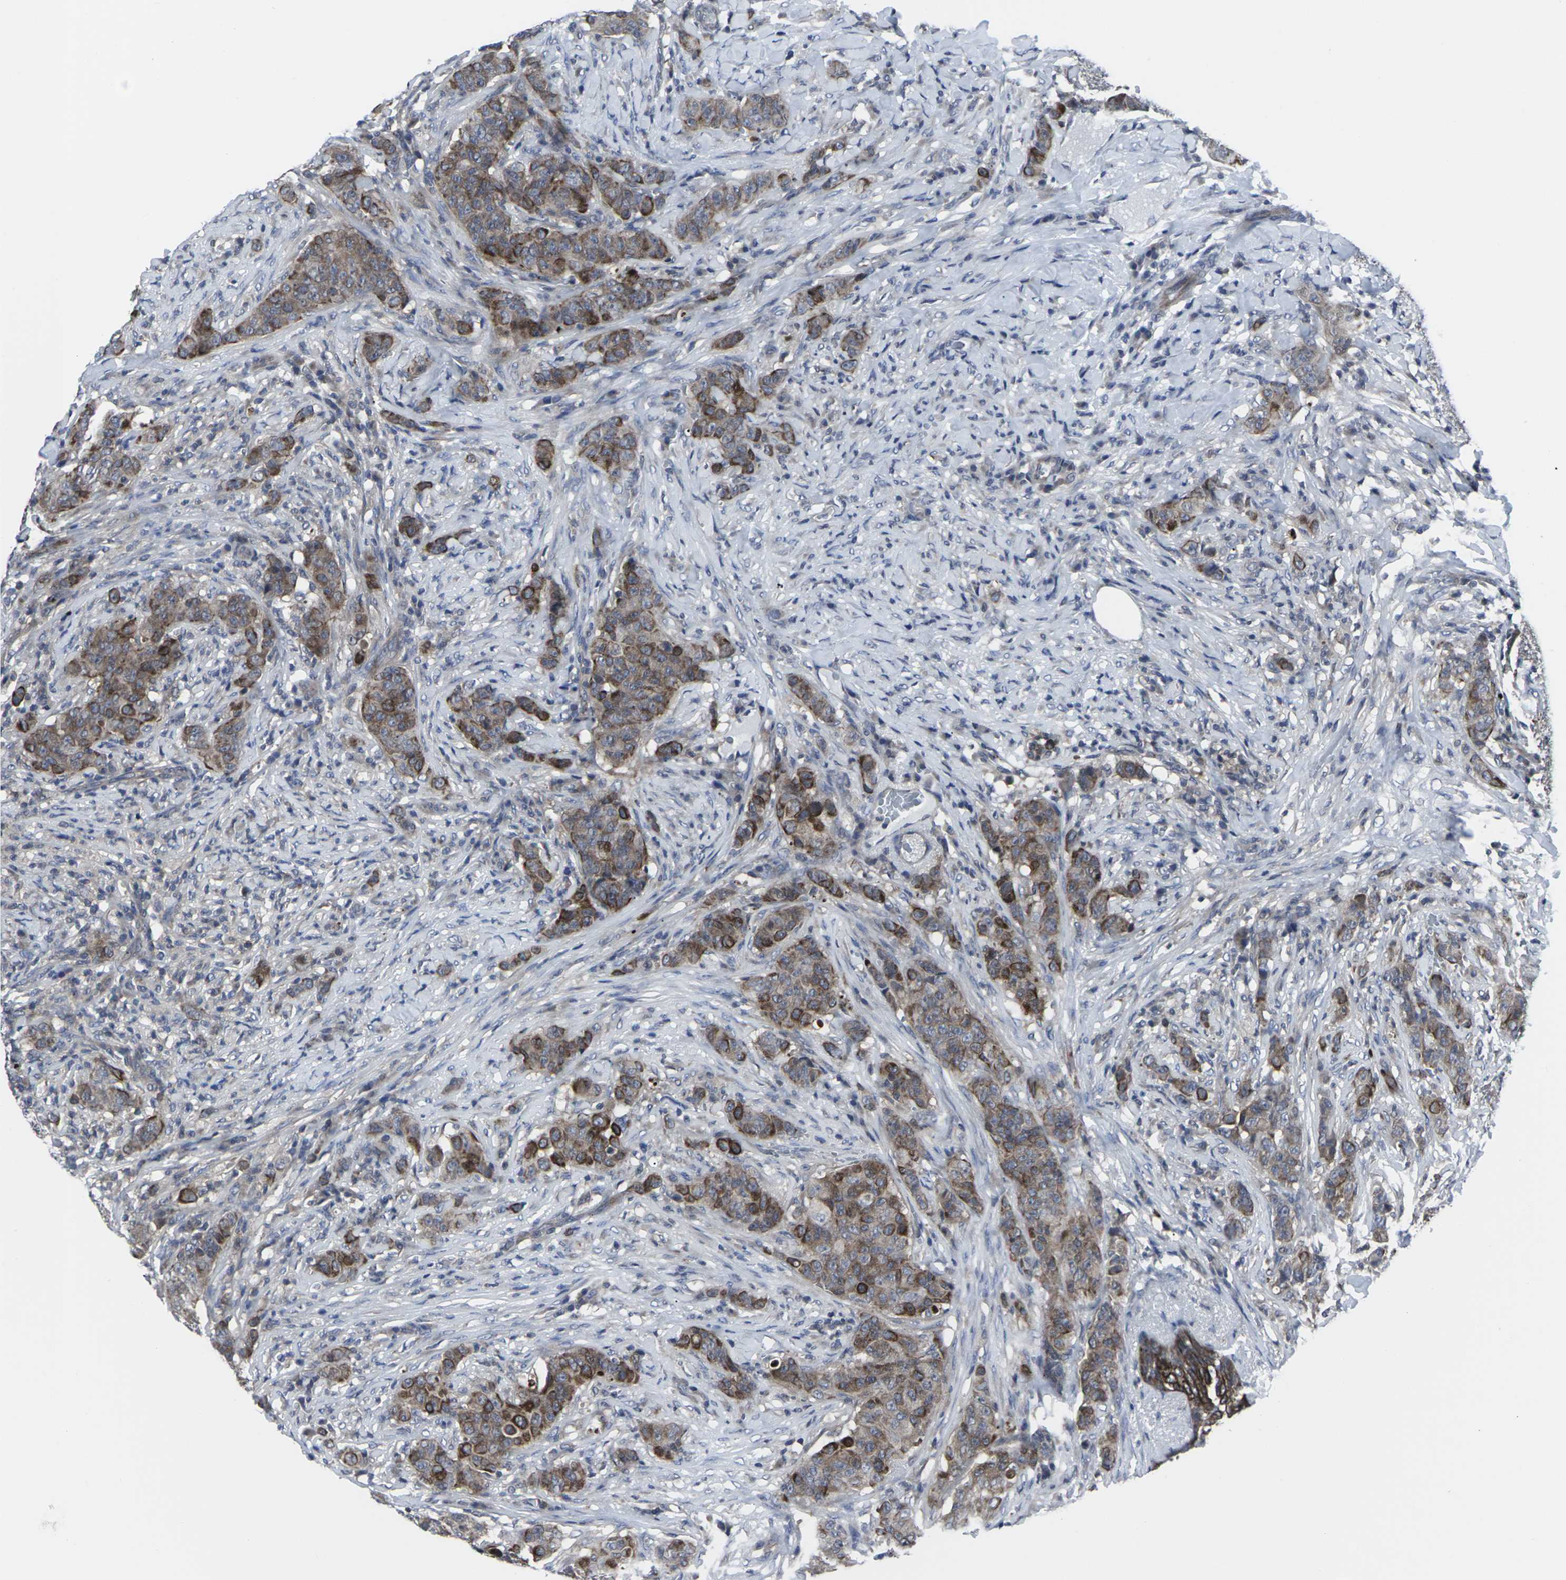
{"staining": {"intensity": "strong", "quantity": "25%-75%", "location": "cytoplasmic/membranous"}, "tissue": "breast cancer", "cell_type": "Tumor cells", "image_type": "cancer", "snomed": [{"axis": "morphology", "description": "Normal tissue, NOS"}, {"axis": "morphology", "description": "Duct carcinoma"}, {"axis": "topography", "description": "Breast"}], "caption": "Breast cancer tissue demonstrates strong cytoplasmic/membranous expression in about 25%-75% of tumor cells", "gene": "HPRT1", "patient": {"sex": "female", "age": 40}}